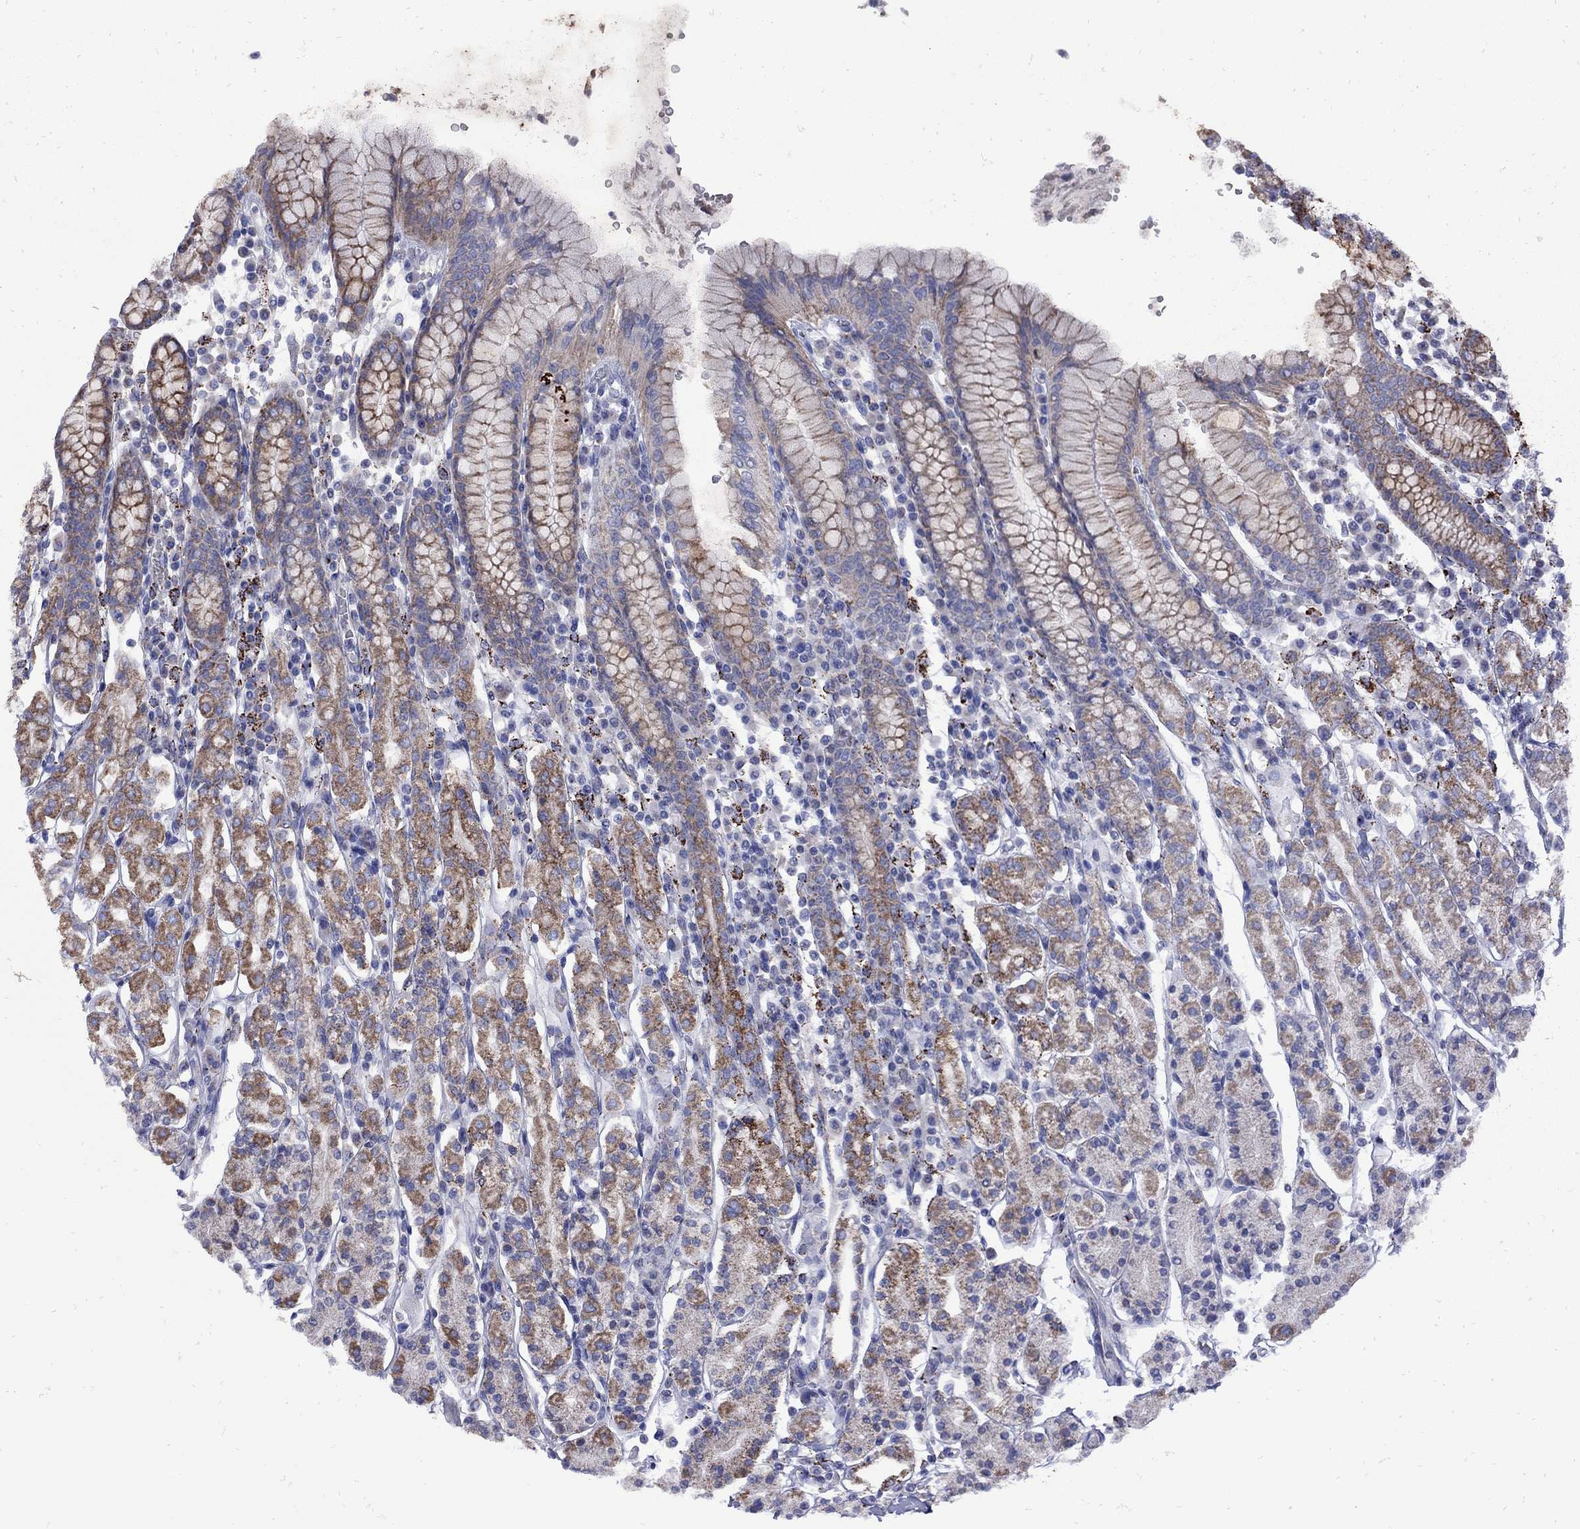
{"staining": {"intensity": "strong", "quantity": "<25%", "location": "cytoplasmic/membranous"}, "tissue": "stomach", "cell_type": "Glandular cells", "image_type": "normal", "snomed": [{"axis": "morphology", "description": "Normal tissue, NOS"}, {"axis": "topography", "description": "Stomach, upper"}, {"axis": "topography", "description": "Stomach"}], "caption": "Immunohistochemistry (IHC) of normal stomach displays medium levels of strong cytoplasmic/membranous staining in approximately <25% of glandular cells.", "gene": "SESTD1", "patient": {"sex": "male", "age": 62}}